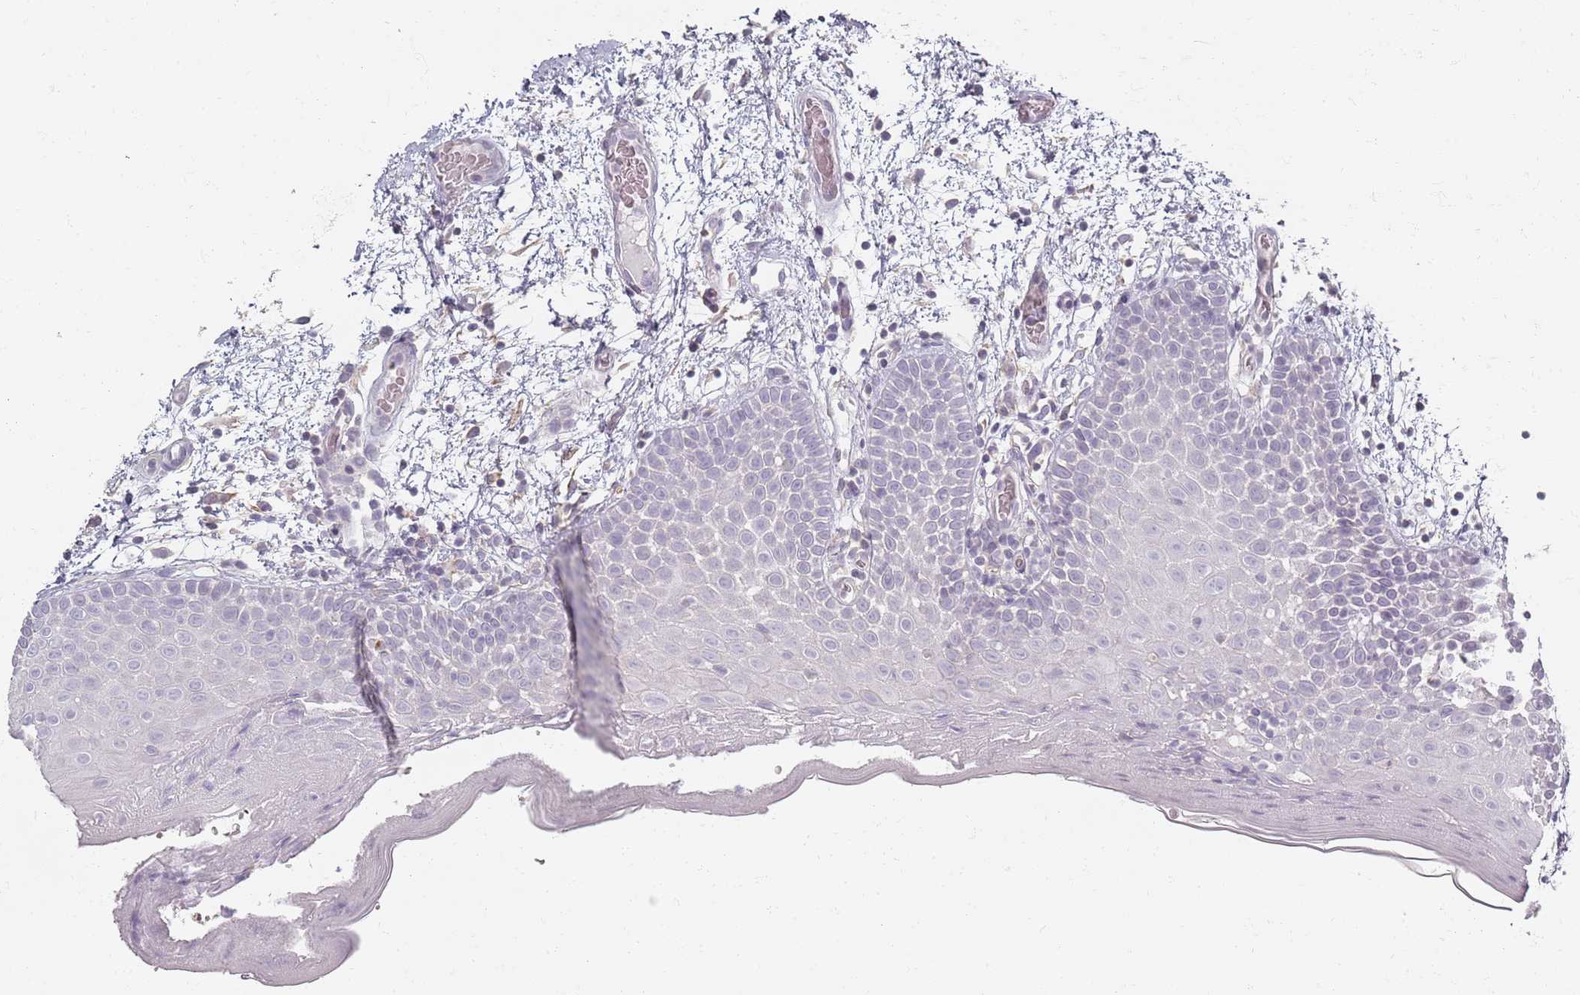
{"staining": {"intensity": "negative", "quantity": "none", "location": "none"}, "tissue": "oral mucosa", "cell_type": "Squamous epithelial cells", "image_type": "normal", "snomed": [{"axis": "morphology", "description": "Normal tissue, NOS"}, {"axis": "morphology", "description": "Squamous cell carcinoma, NOS"}, {"axis": "topography", "description": "Oral tissue"}, {"axis": "topography", "description": "Tounge, NOS"}, {"axis": "topography", "description": "Head-Neck"}], "caption": "A high-resolution image shows immunohistochemistry (IHC) staining of normal oral mucosa, which reveals no significant expression in squamous epithelial cells. The staining was performed using DAB to visualize the protein expression in brown, while the nuclei were stained in blue with hematoxylin (Magnification: 20x).", "gene": "SYNGR3", "patient": {"sex": "male", "age": 76}}